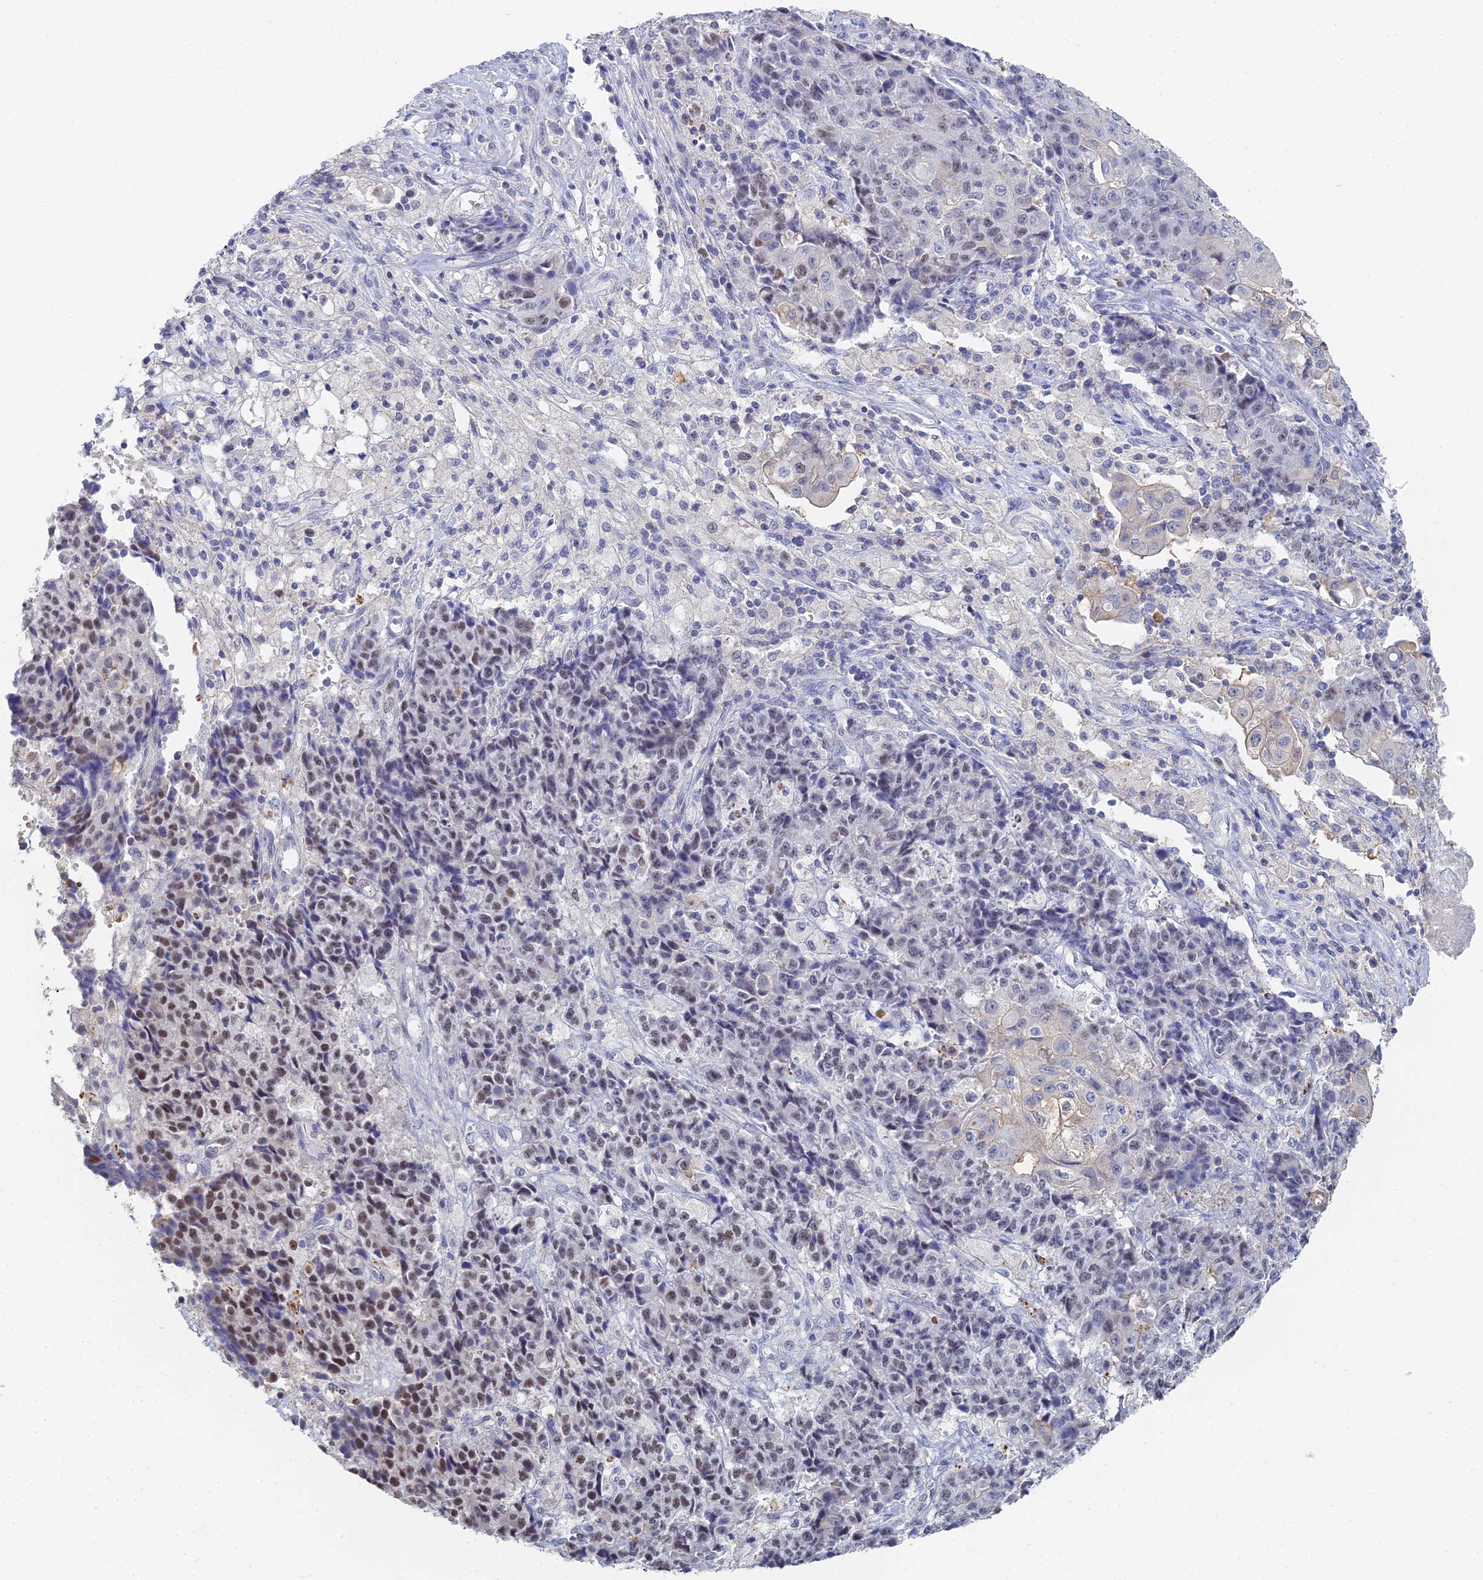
{"staining": {"intensity": "moderate", "quantity": "<25%", "location": "nuclear"}, "tissue": "ovarian cancer", "cell_type": "Tumor cells", "image_type": "cancer", "snomed": [{"axis": "morphology", "description": "Carcinoma, endometroid"}, {"axis": "topography", "description": "Ovary"}], "caption": "Immunohistochemistry (IHC) (DAB) staining of ovarian cancer shows moderate nuclear protein positivity in about <25% of tumor cells.", "gene": "MCM2", "patient": {"sex": "female", "age": 42}}